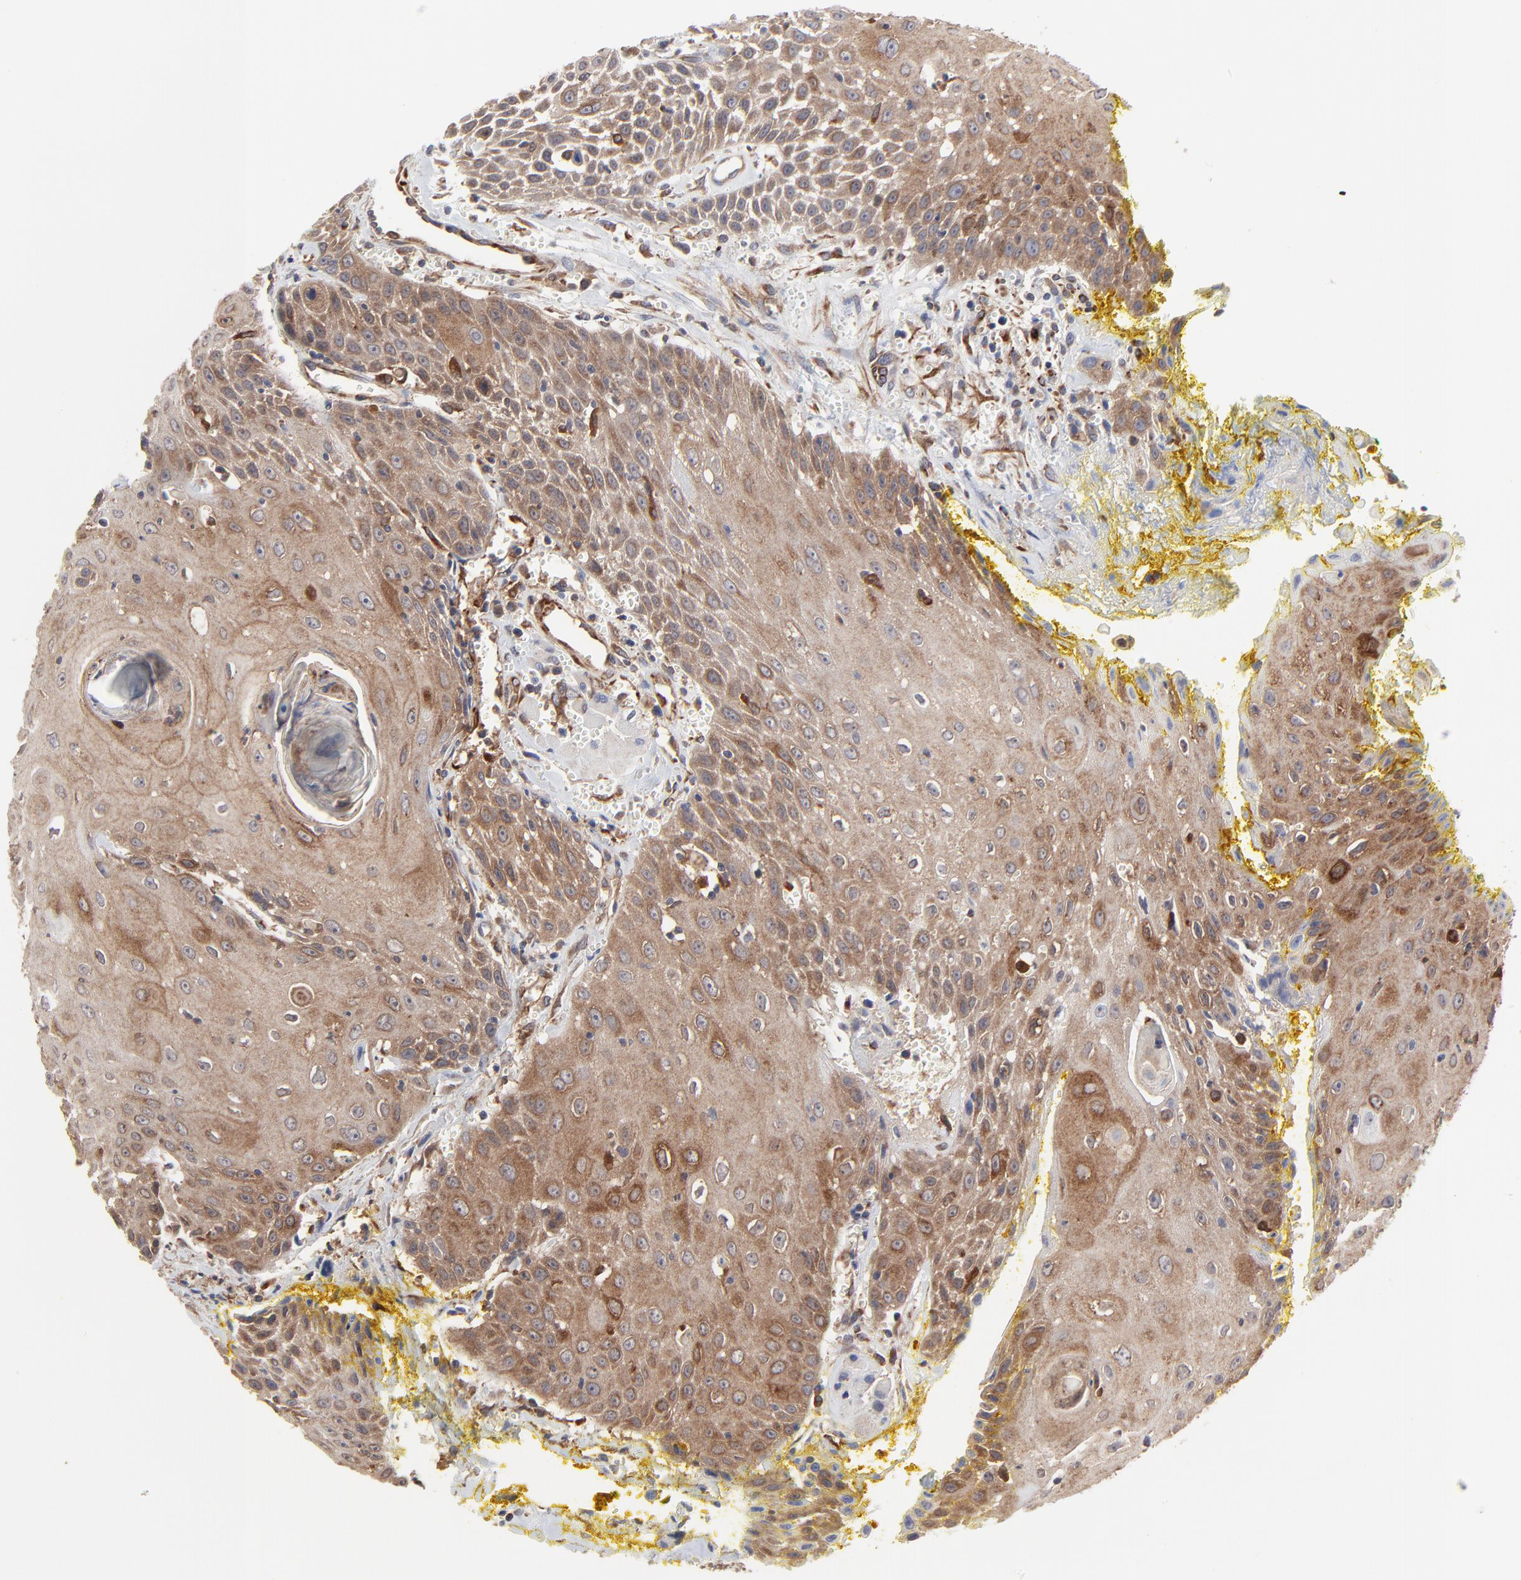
{"staining": {"intensity": "strong", "quantity": ">75%", "location": "cytoplasmic/membranous"}, "tissue": "head and neck cancer", "cell_type": "Tumor cells", "image_type": "cancer", "snomed": [{"axis": "morphology", "description": "Squamous cell carcinoma, NOS"}, {"axis": "topography", "description": "Oral tissue"}, {"axis": "topography", "description": "Head-Neck"}], "caption": "The micrograph exhibits immunohistochemical staining of head and neck squamous cell carcinoma. There is strong cytoplasmic/membranous staining is identified in about >75% of tumor cells. The staining is performed using DAB (3,3'-diaminobenzidine) brown chromogen to label protein expression. The nuclei are counter-stained blue using hematoxylin.", "gene": "RAB9A", "patient": {"sex": "female", "age": 82}}